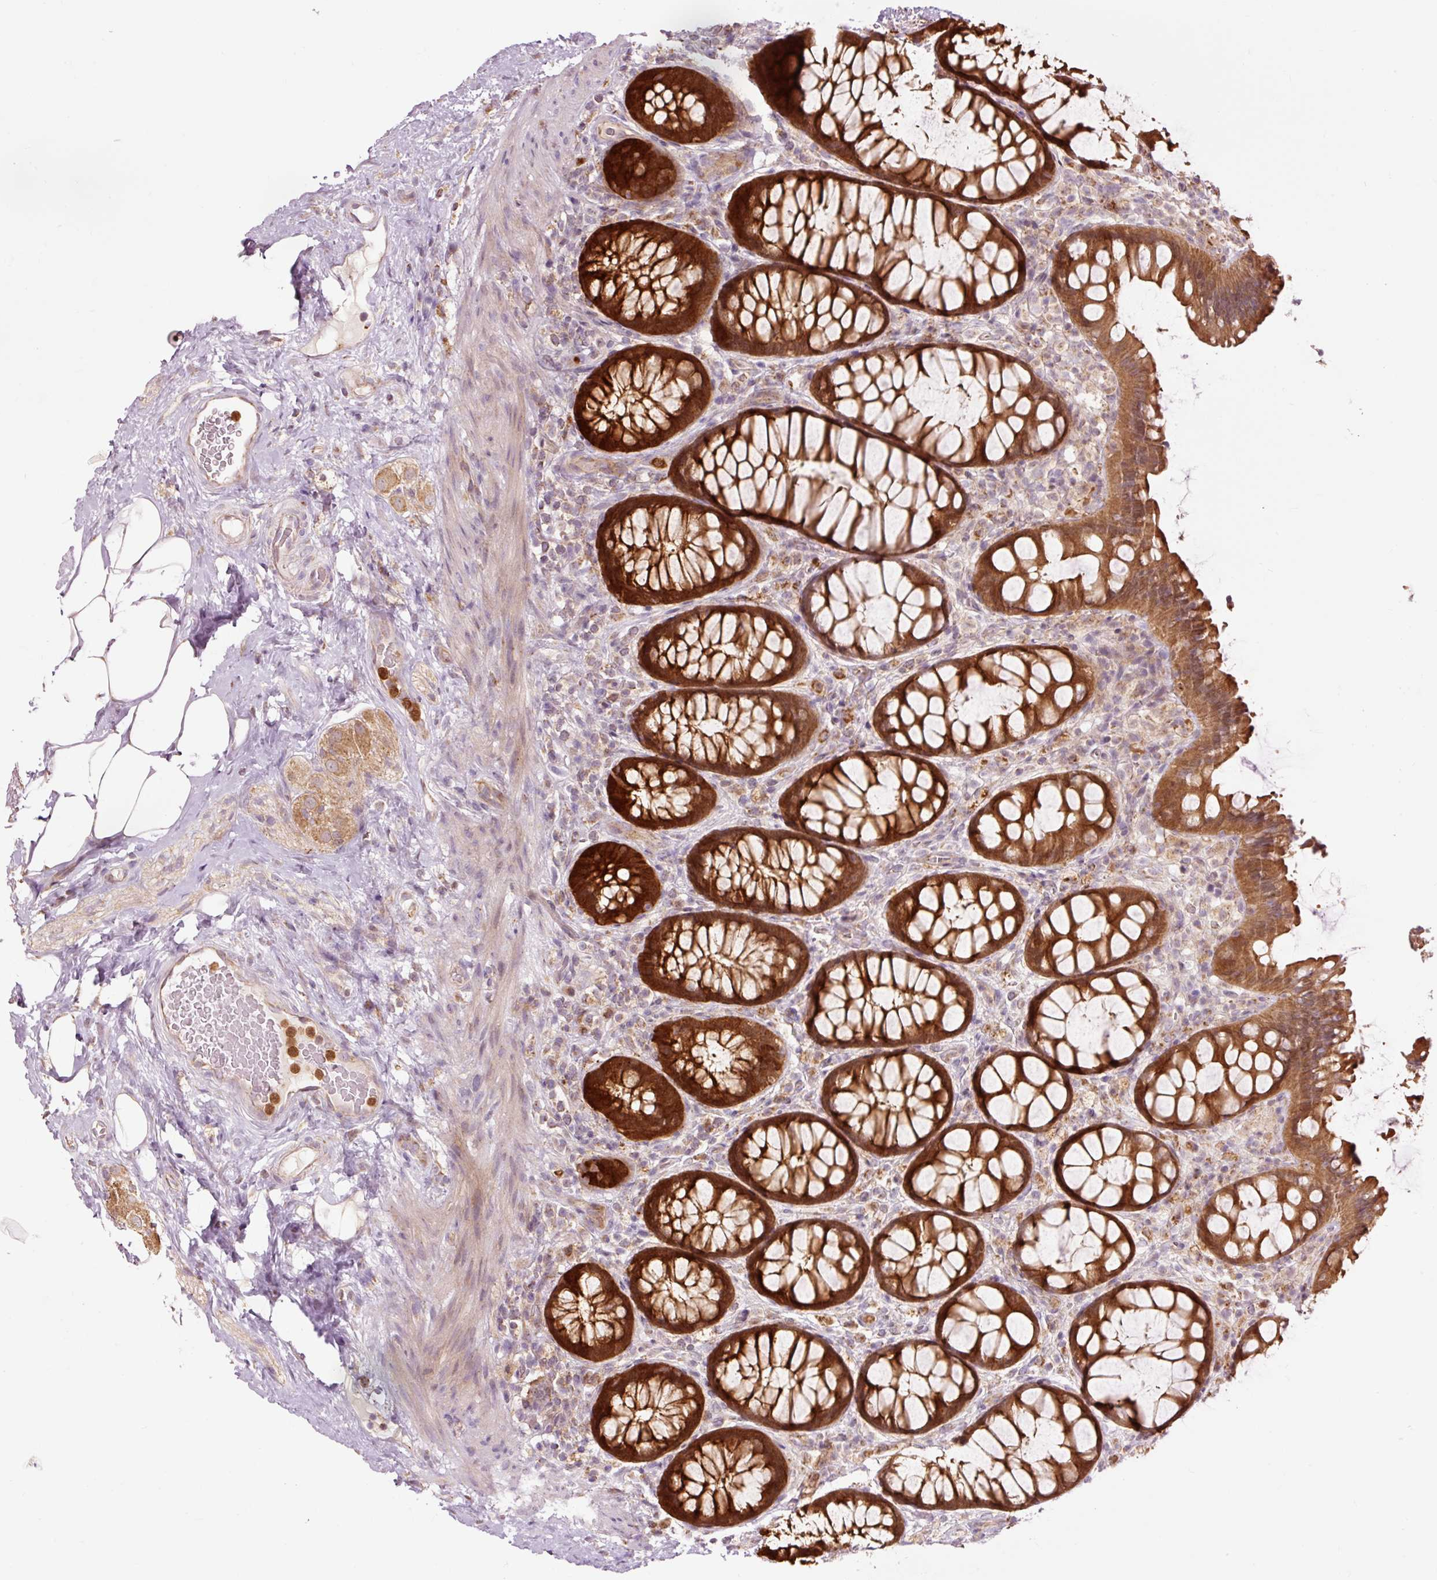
{"staining": {"intensity": "strong", "quantity": ">75%", "location": "cytoplasmic/membranous"}, "tissue": "rectum", "cell_type": "Glandular cells", "image_type": "normal", "snomed": [{"axis": "morphology", "description": "Normal tissue, NOS"}, {"axis": "topography", "description": "Rectum"}], "caption": "Immunohistochemistry micrograph of normal rectum: rectum stained using immunohistochemistry (IHC) shows high levels of strong protein expression localized specifically in the cytoplasmic/membranous of glandular cells, appearing as a cytoplasmic/membranous brown color.", "gene": "PRDX5", "patient": {"sex": "female", "age": 67}}